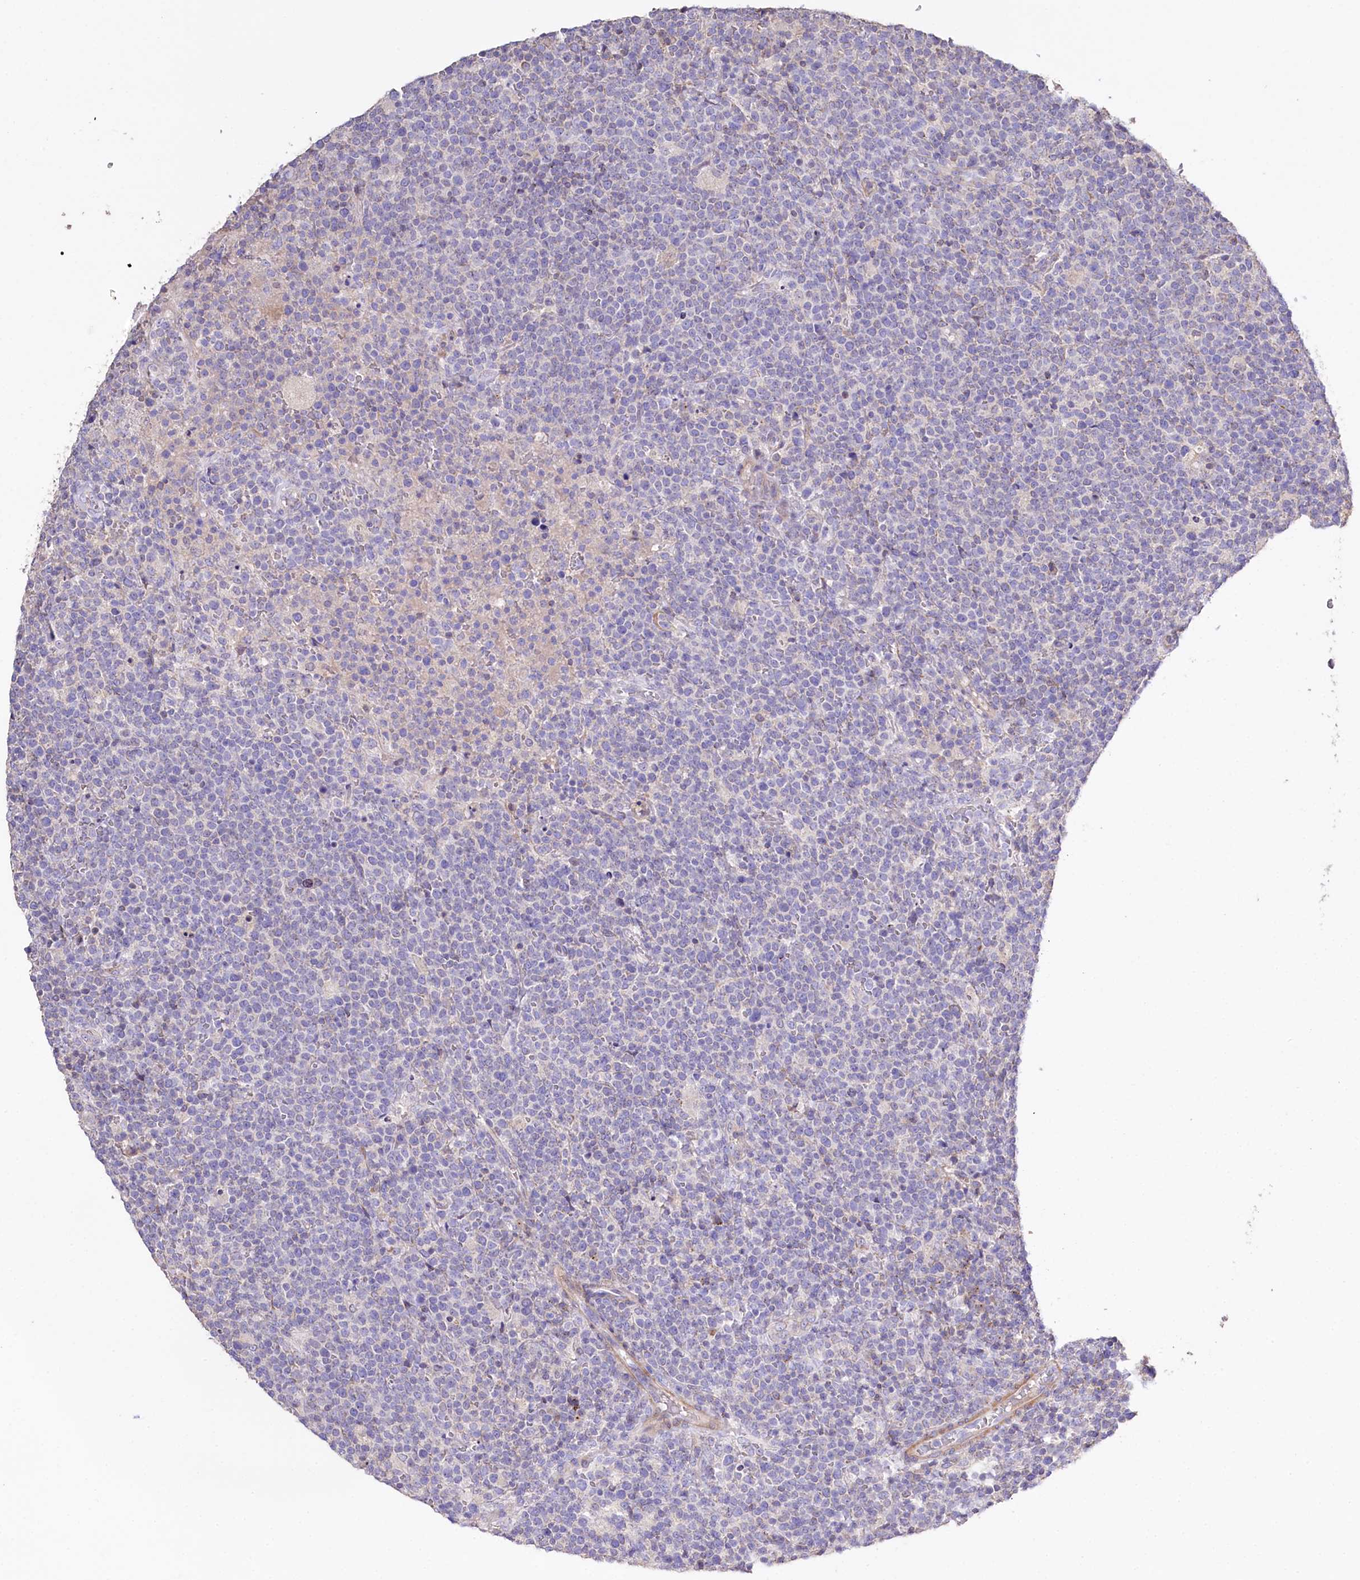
{"staining": {"intensity": "negative", "quantity": "none", "location": "none"}, "tissue": "lymphoma", "cell_type": "Tumor cells", "image_type": "cancer", "snomed": [{"axis": "morphology", "description": "Malignant lymphoma, non-Hodgkin's type, High grade"}, {"axis": "topography", "description": "Lymph node"}], "caption": "This is an immunohistochemistry photomicrograph of human lymphoma. There is no staining in tumor cells.", "gene": "PTER", "patient": {"sex": "male", "age": 61}}